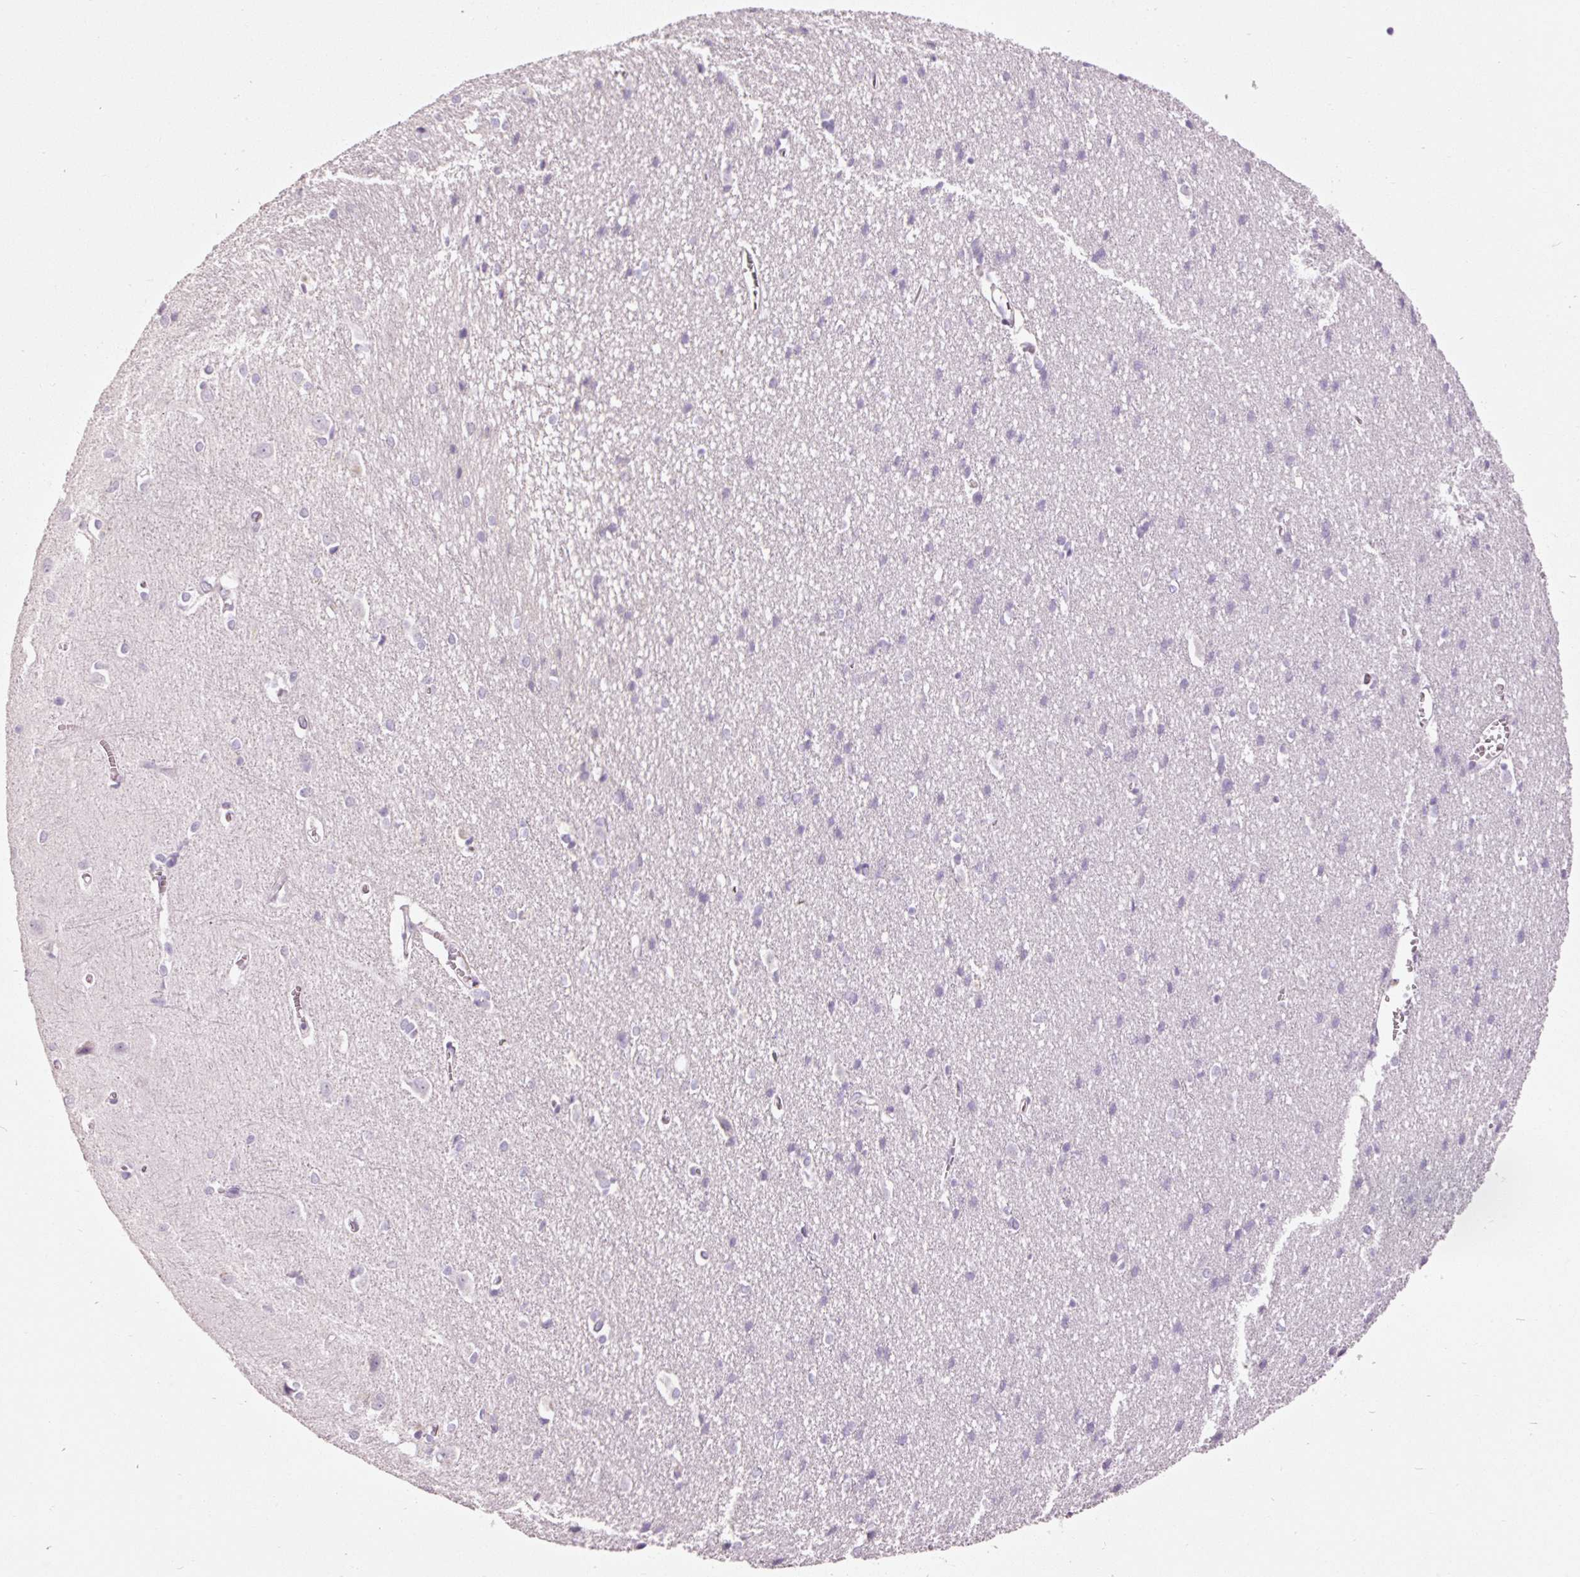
{"staining": {"intensity": "negative", "quantity": "none", "location": "none"}, "tissue": "cerebral cortex", "cell_type": "Endothelial cells", "image_type": "normal", "snomed": [{"axis": "morphology", "description": "Normal tissue, NOS"}, {"axis": "topography", "description": "Cerebral cortex"}], "caption": "IHC image of normal cerebral cortex: human cerebral cortex stained with DAB reveals no significant protein expression in endothelial cells.", "gene": "MUC5AC", "patient": {"sex": "male", "age": 37}}